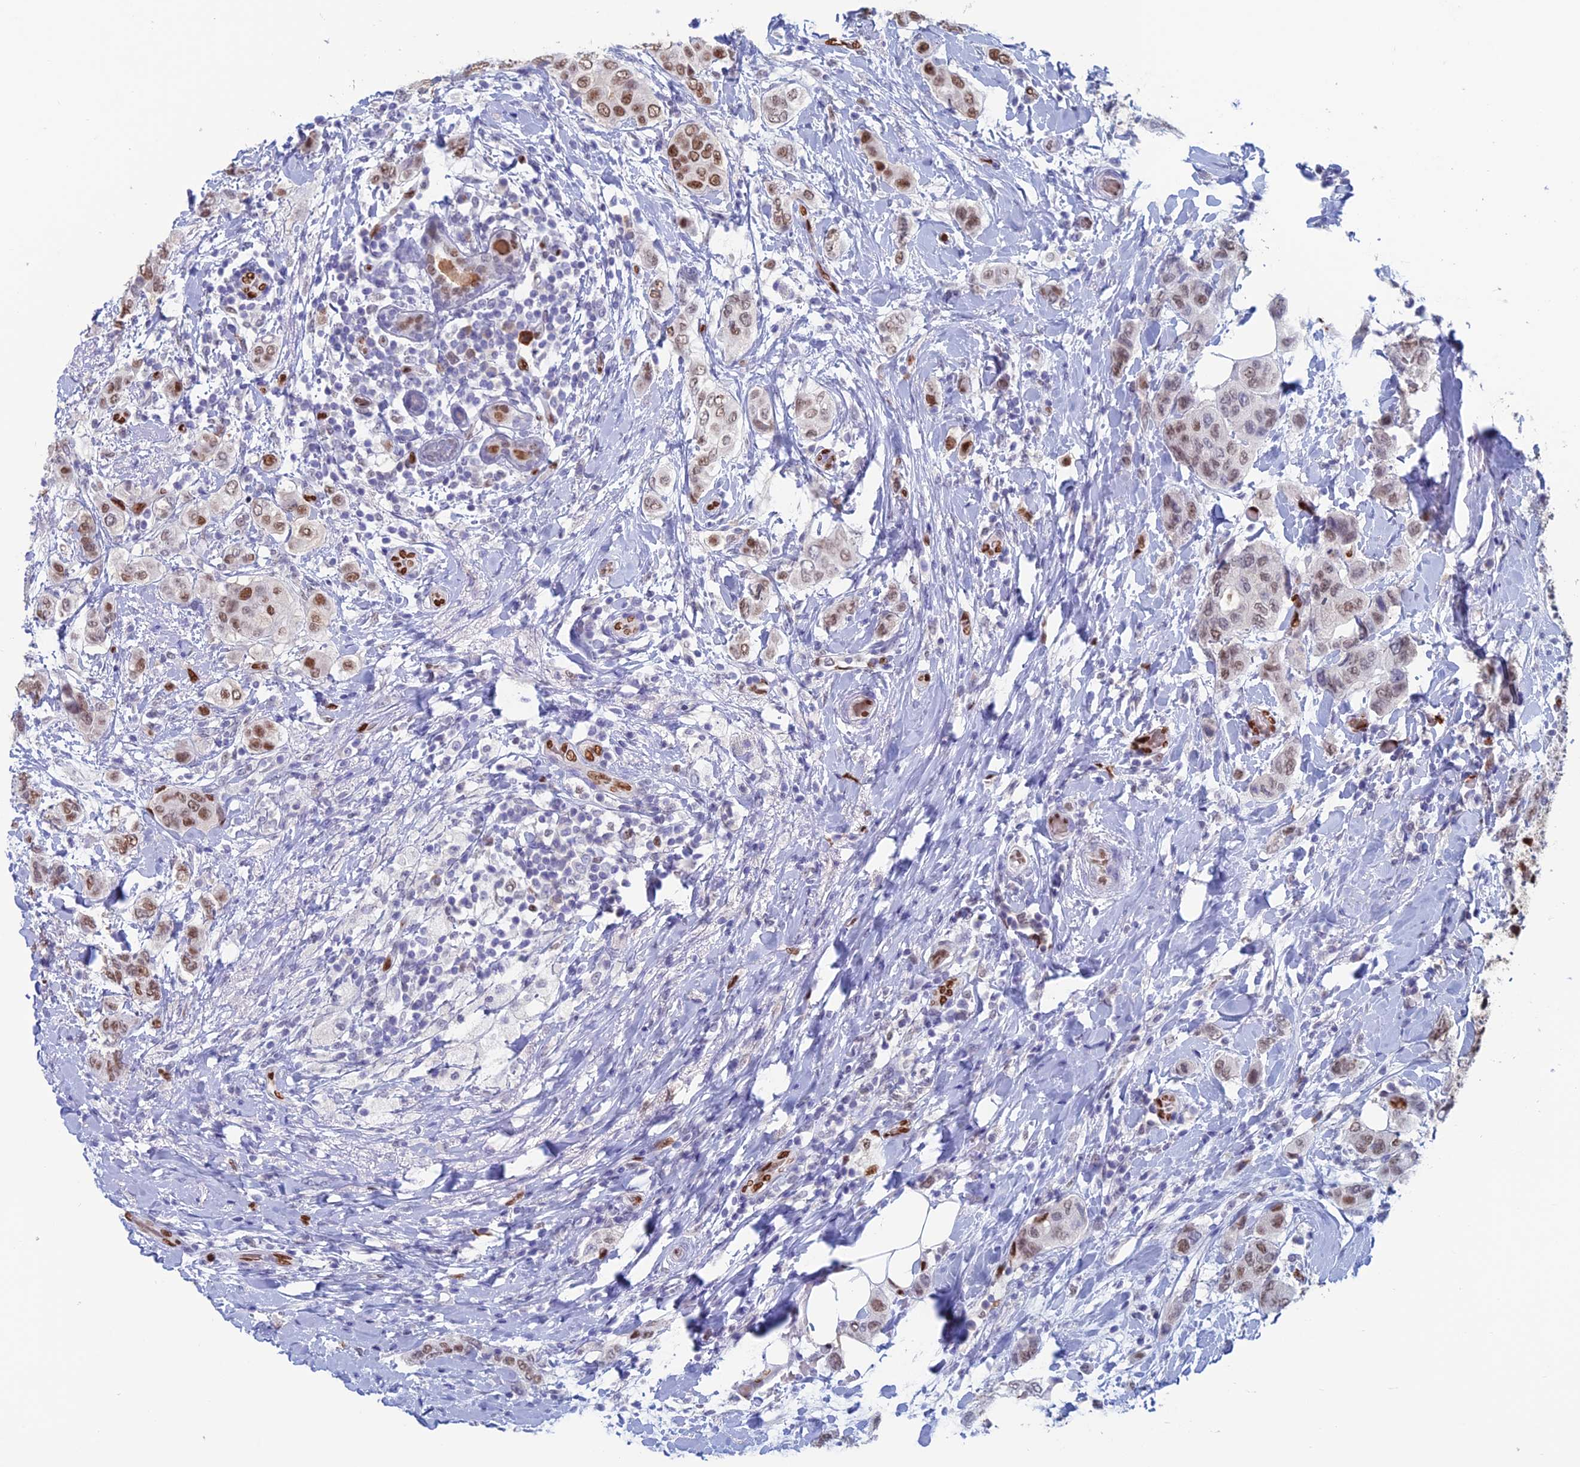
{"staining": {"intensity": "moderate", "quantity": ">75%", "location": "nuclear"}, "tissue": "breast cancer", "cell_type": "Tumor cells", "image_type": "cancer", "snomed": [{"axis": "morphology", "description": "Lobular carcinoma"}, {"axis": "topography", "description": "Breast"}], "caption": "Immunohistochemistry (DAB) staining of human breast cancer (lobular carcinoma) displays moderate nuclear protein staining in approximately >75% of tumor cells. (brown staining indicates protein expression, while blue staining denotes nuclei).", "gene": "NOL4L", "patient": {"sex": "female", "age": 51}}